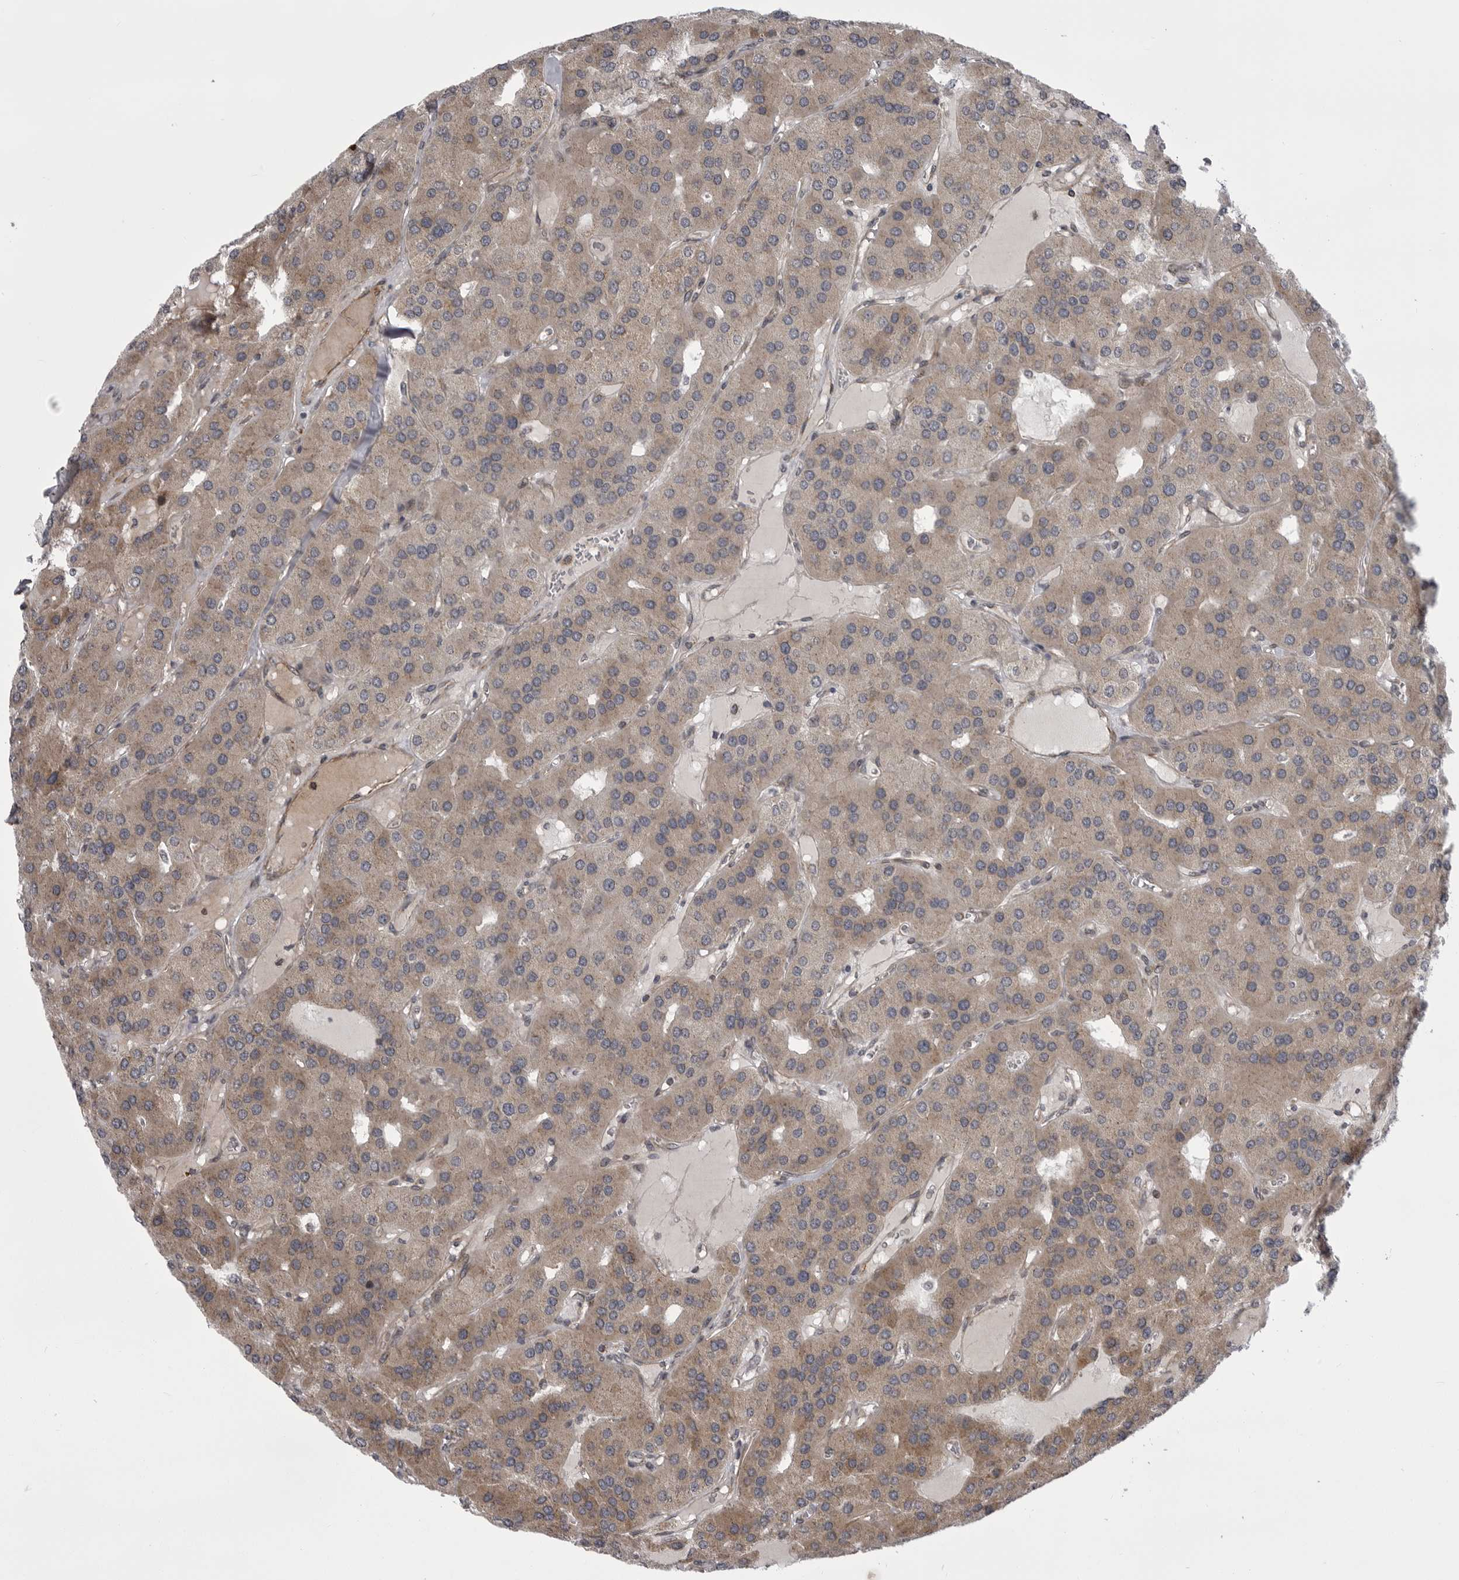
{"staining": {"intensity": "moderate", "quantity": ">75%", "location": "cytoplasmic/membranous"}, "tissue": "parathyroid gland", "cell_type": "Glandular cells", "image_type": "normal", "snomed": [{"axis": "morphology", "description": "Normal tissue, NOS"}, {"axis": "morphology", "description": "Adenoma, NOS"}, {"axis": "topography", "description": "Parathyroid gland"}], "caption": "Protein expression analysis of unremarkable parathyroid gland shows moderate cytoplasmic/membranous staining in about >75% of glandular cells. (brown staining indicates protein expression, while blue staining denotes nuclei).", "gene": "TMPRSS11F", "patient": {"sex": "female", "age": 86}}